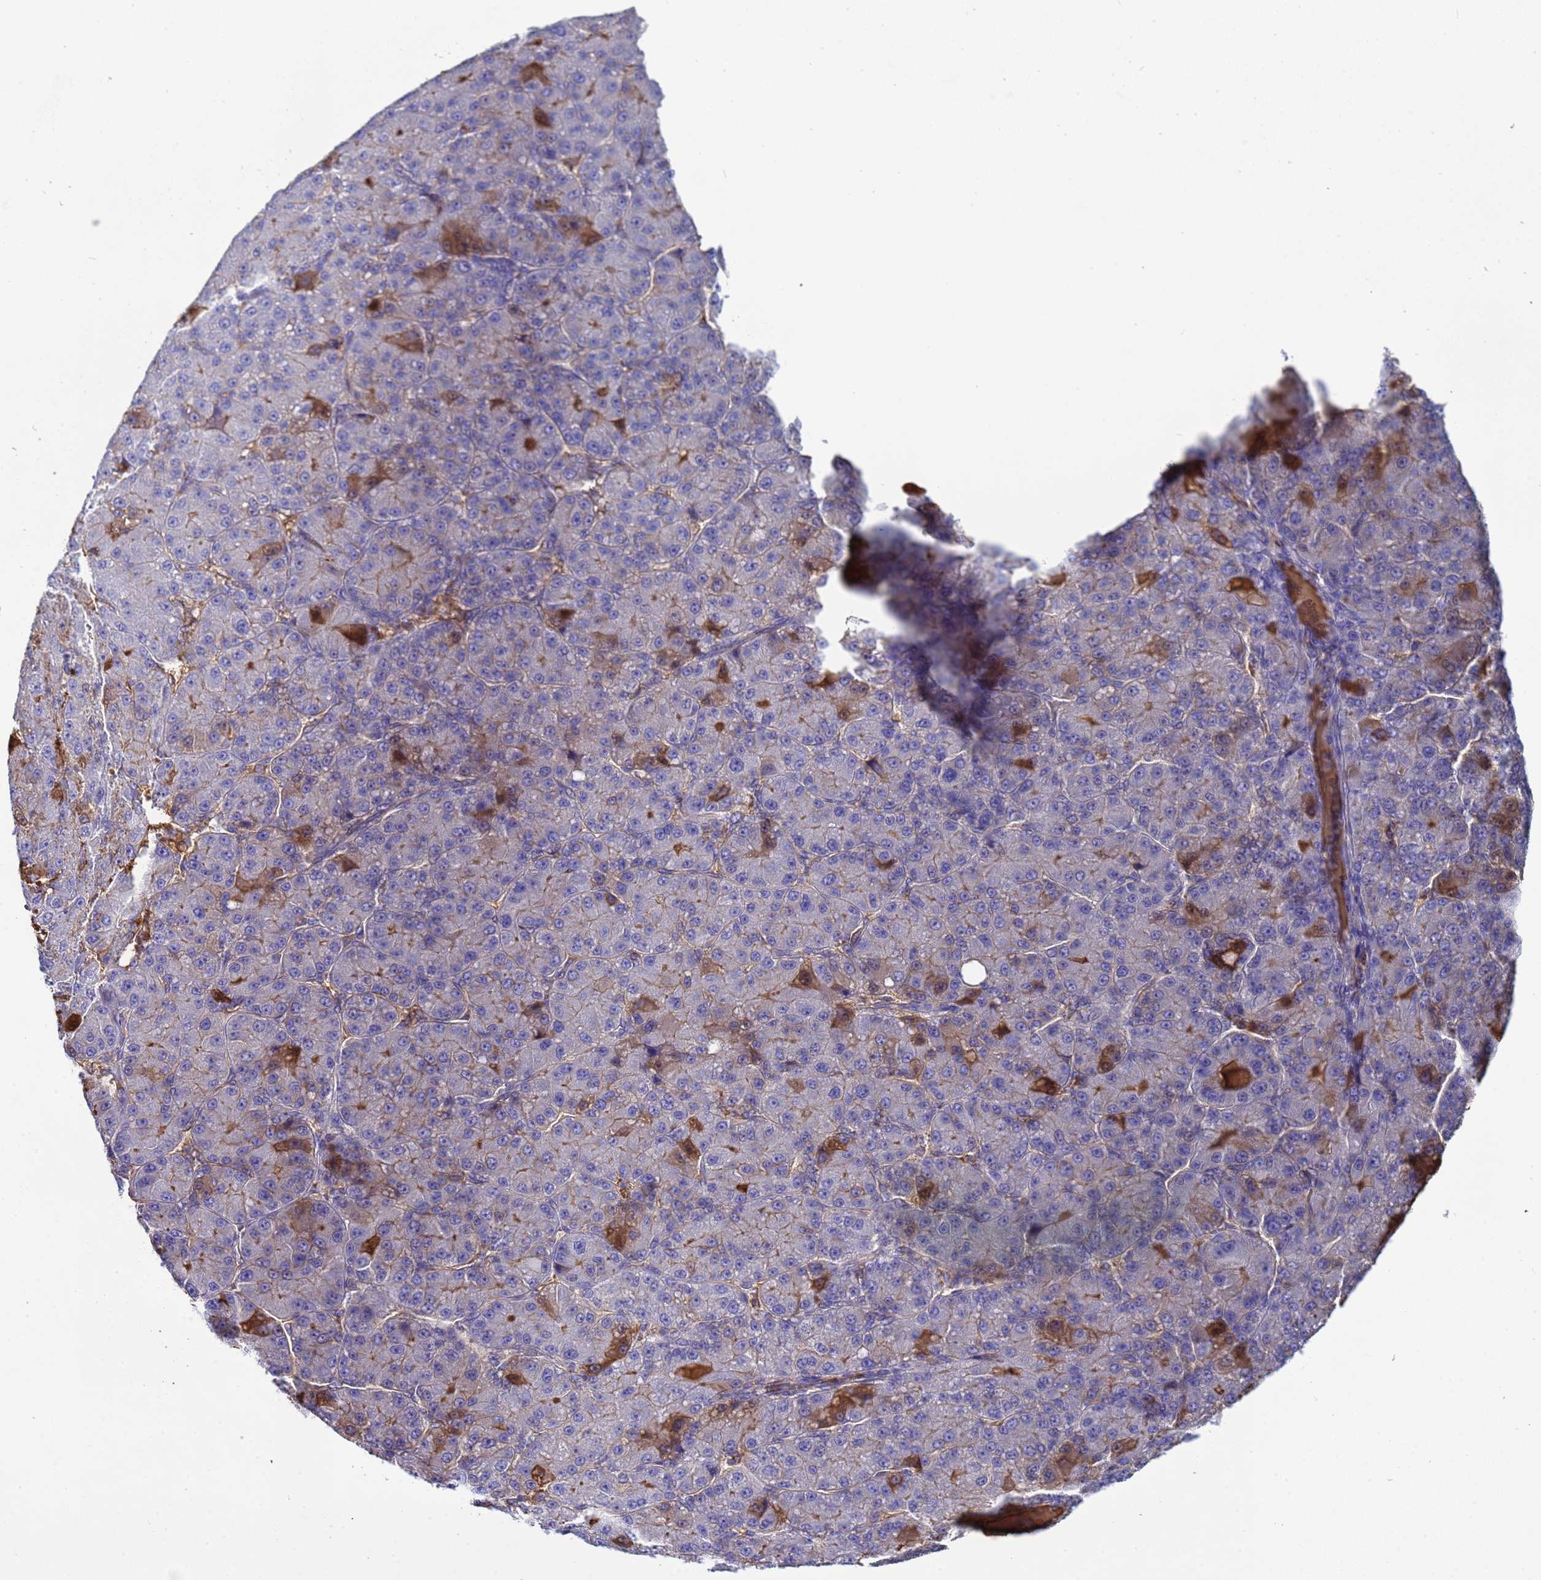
{"staining": {"intensity": "moderate", "quantity": "<25%", "location": "cytoplasmic/membranous,nuclear"}, "tissue": "liver cancer", "cell_type": "Tumor cells", "image_type": "cancer", "snomed": [{"axis": "morphology", "description": "Carcinoma, Hepatocellular, NOS"}, {"axis": "topography", "description": "Liver"}], "caption": "Moderate cytoplasmic/membranous and nuclear staining is present in about <25% of tumor cells in liver cancer (hepatocellular carcinoma).", "gene": "H1-7", "patient": {"sex": "male", "age": 67}}